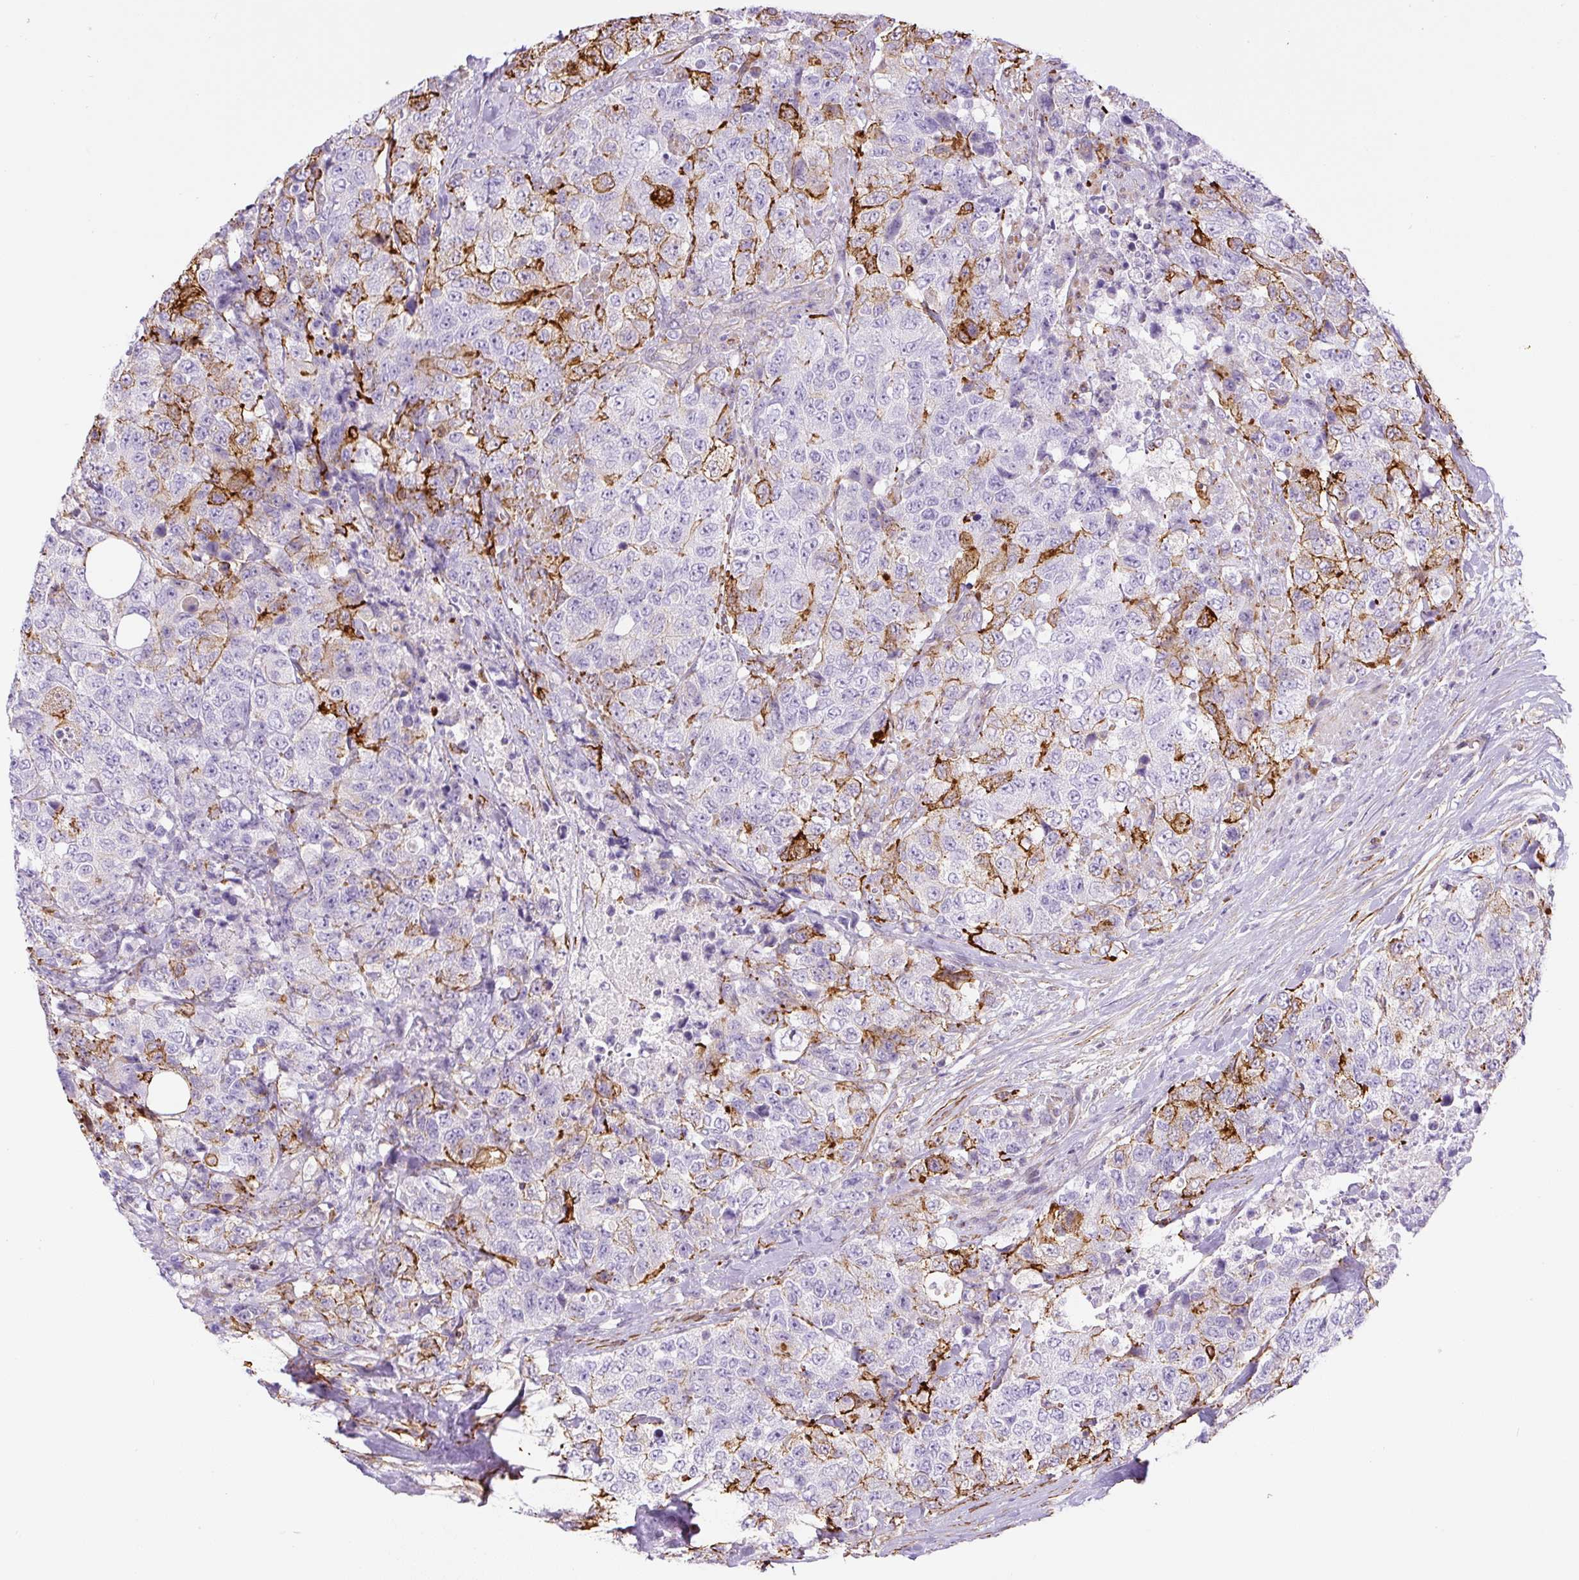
{"staining": {"intensity": "negative", "quantity": "none", "location": "none"}, "tissue": "urothelial cancer", "cell_type": "Tumor cells", "image_type": "cancer", "snomed": [{"axis": "morphology", "description": "Urothelial carcinoma, High grade"}, {"axis": "topography", "description": "Urinary bladder"}], "caption": "There is no significant positivity in tumor cells of urothelial cancer.", "gene": "B3GALT5", "patient": {"sex": "female", "age": 78}}